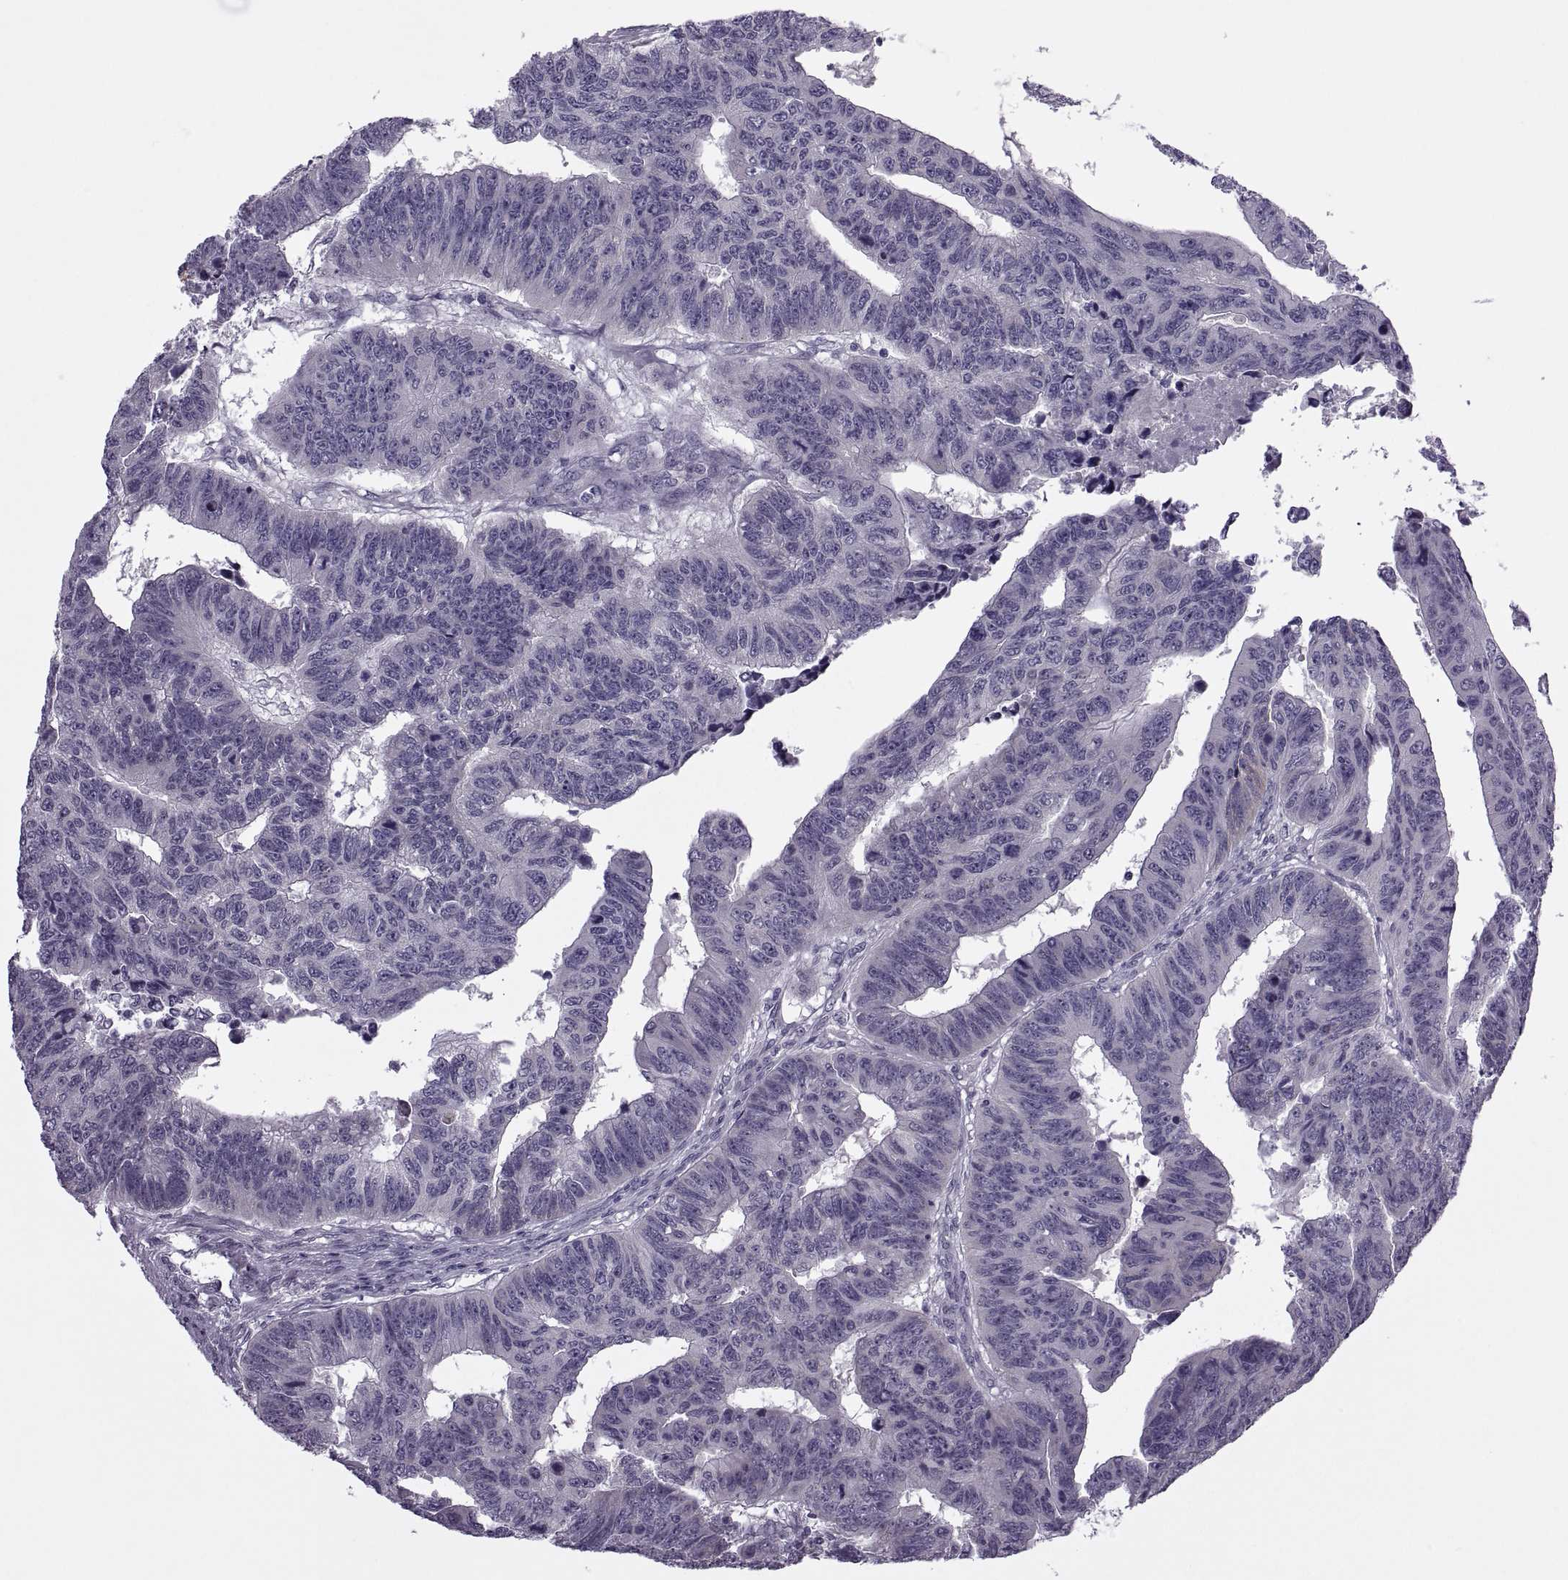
{"staining": {"intensity": "negative", "quantity": "none", "location": "none"}, "tissue": "colorectal cancer", "cell_type": "Tumor cells", "image_type": "cancer", "snomed": [{"axis": "morphology", "description": "Adenocarcinoma, NOS"}, {"axis": "topography", "description": "Rectum"}], "caption": "Immunohistochemical staining of colorectal cancer (adenocarcinoma) demonstrates no significant positivity in tumor cells.", "gene": "RIPK4", "patient": {"sex": "female", "age": 85}}